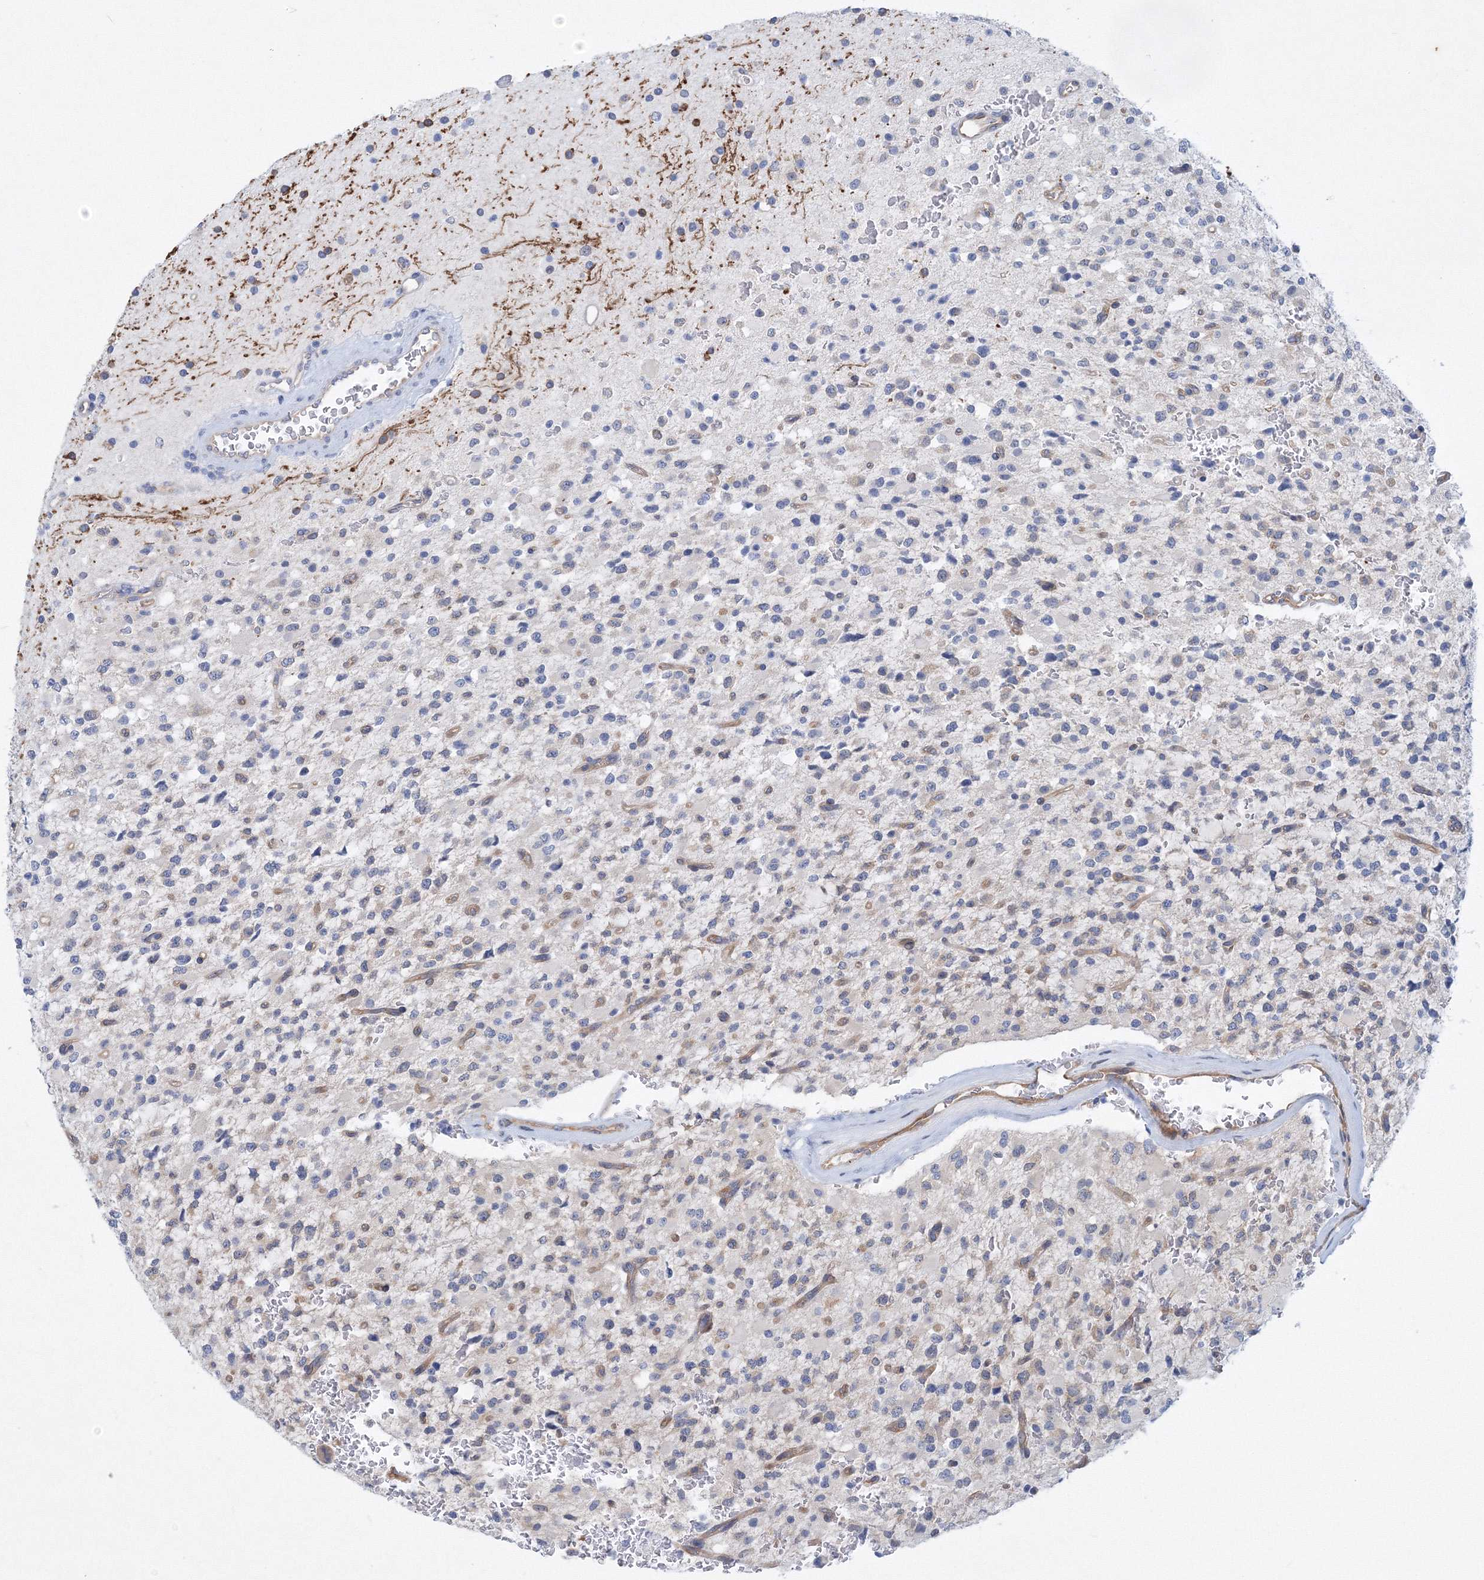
{"staining": {"intensity": "negative", "quantity": "none", "location": "none"}, "tissue": "glioma", "cell_type": "Tumor cells", "image_type": "cancer", "snomed": [{"axis": "morphology", "description": "Glioma, malignant, High grade"}, {"axis": "topography", "description": "Brain"}], "caption": "This is an immunohistochemistry image of glioma. There is no expression in tumor cells.", "gene": "TANC1", "patient": {"sex": "male", "age": 34}}